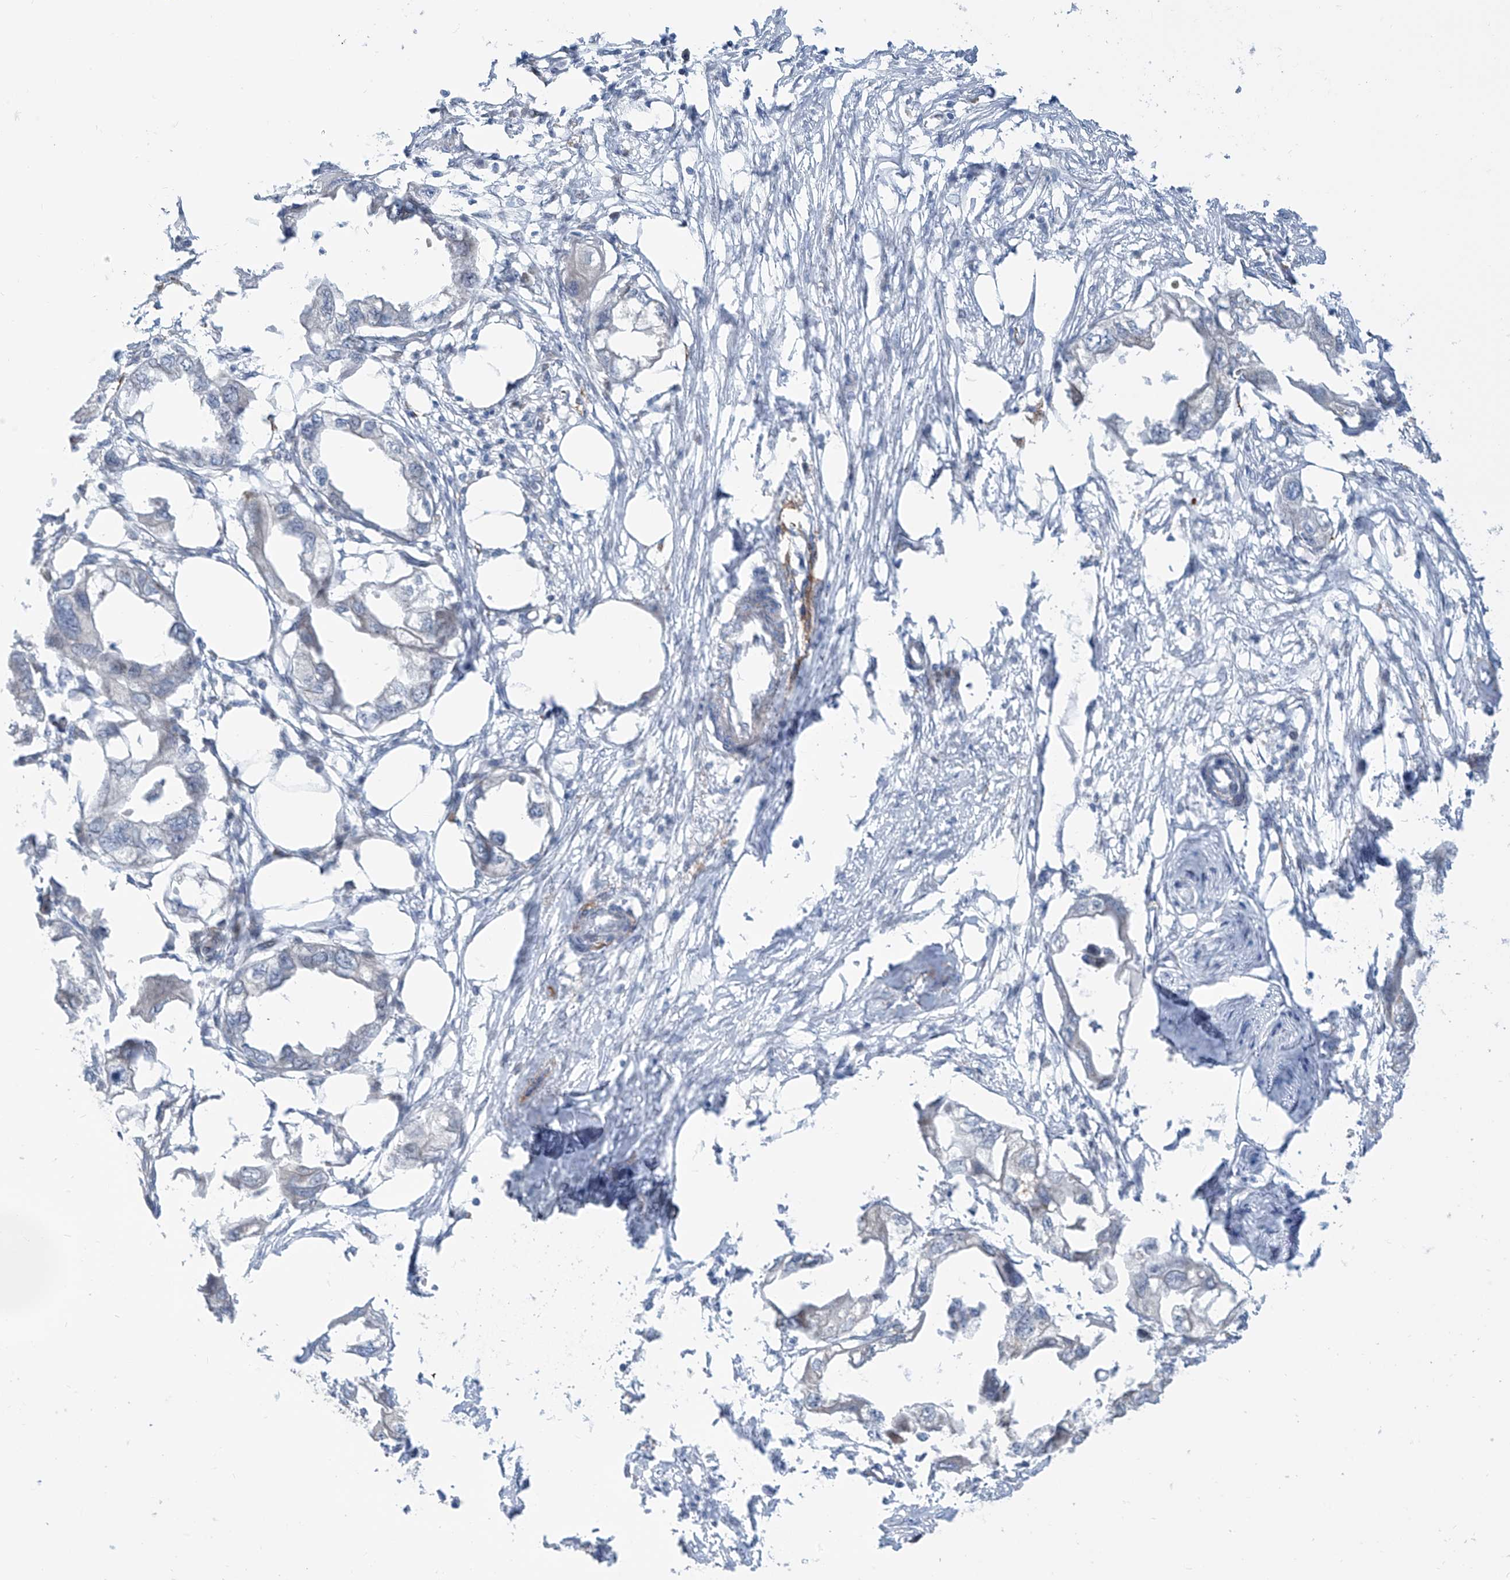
{"staining": {"intensity": "negative", "quantity": "none", "location": "none"}, "tissue": "endometrial cancer", "cell_type": "Tumor cells", "image_type": "cancer", "snomed": [{"axis": "morphology", "description": "Adenocarcinoma, NOS"}, {"axis": "morphology", "description": "Adenocarcinoma, metastatic, NOS"}, {"axis": "topography", "description": "Adipose tissue"}, {"axis": "topography", "description": "Endometrium"}], "caption": "The IHC image has no significant positivity in tumor cells of endometrial cancer (metastatic adenocarcinoma) tissue. (Stains: DAB (3,3'-diaminobenzidine) IHC with hematoxylin counter stain, Microscopy: brightfield microscopy at high magnification).", "gene": "LIN9", "patient": {"sex": "female", "age": 67}}